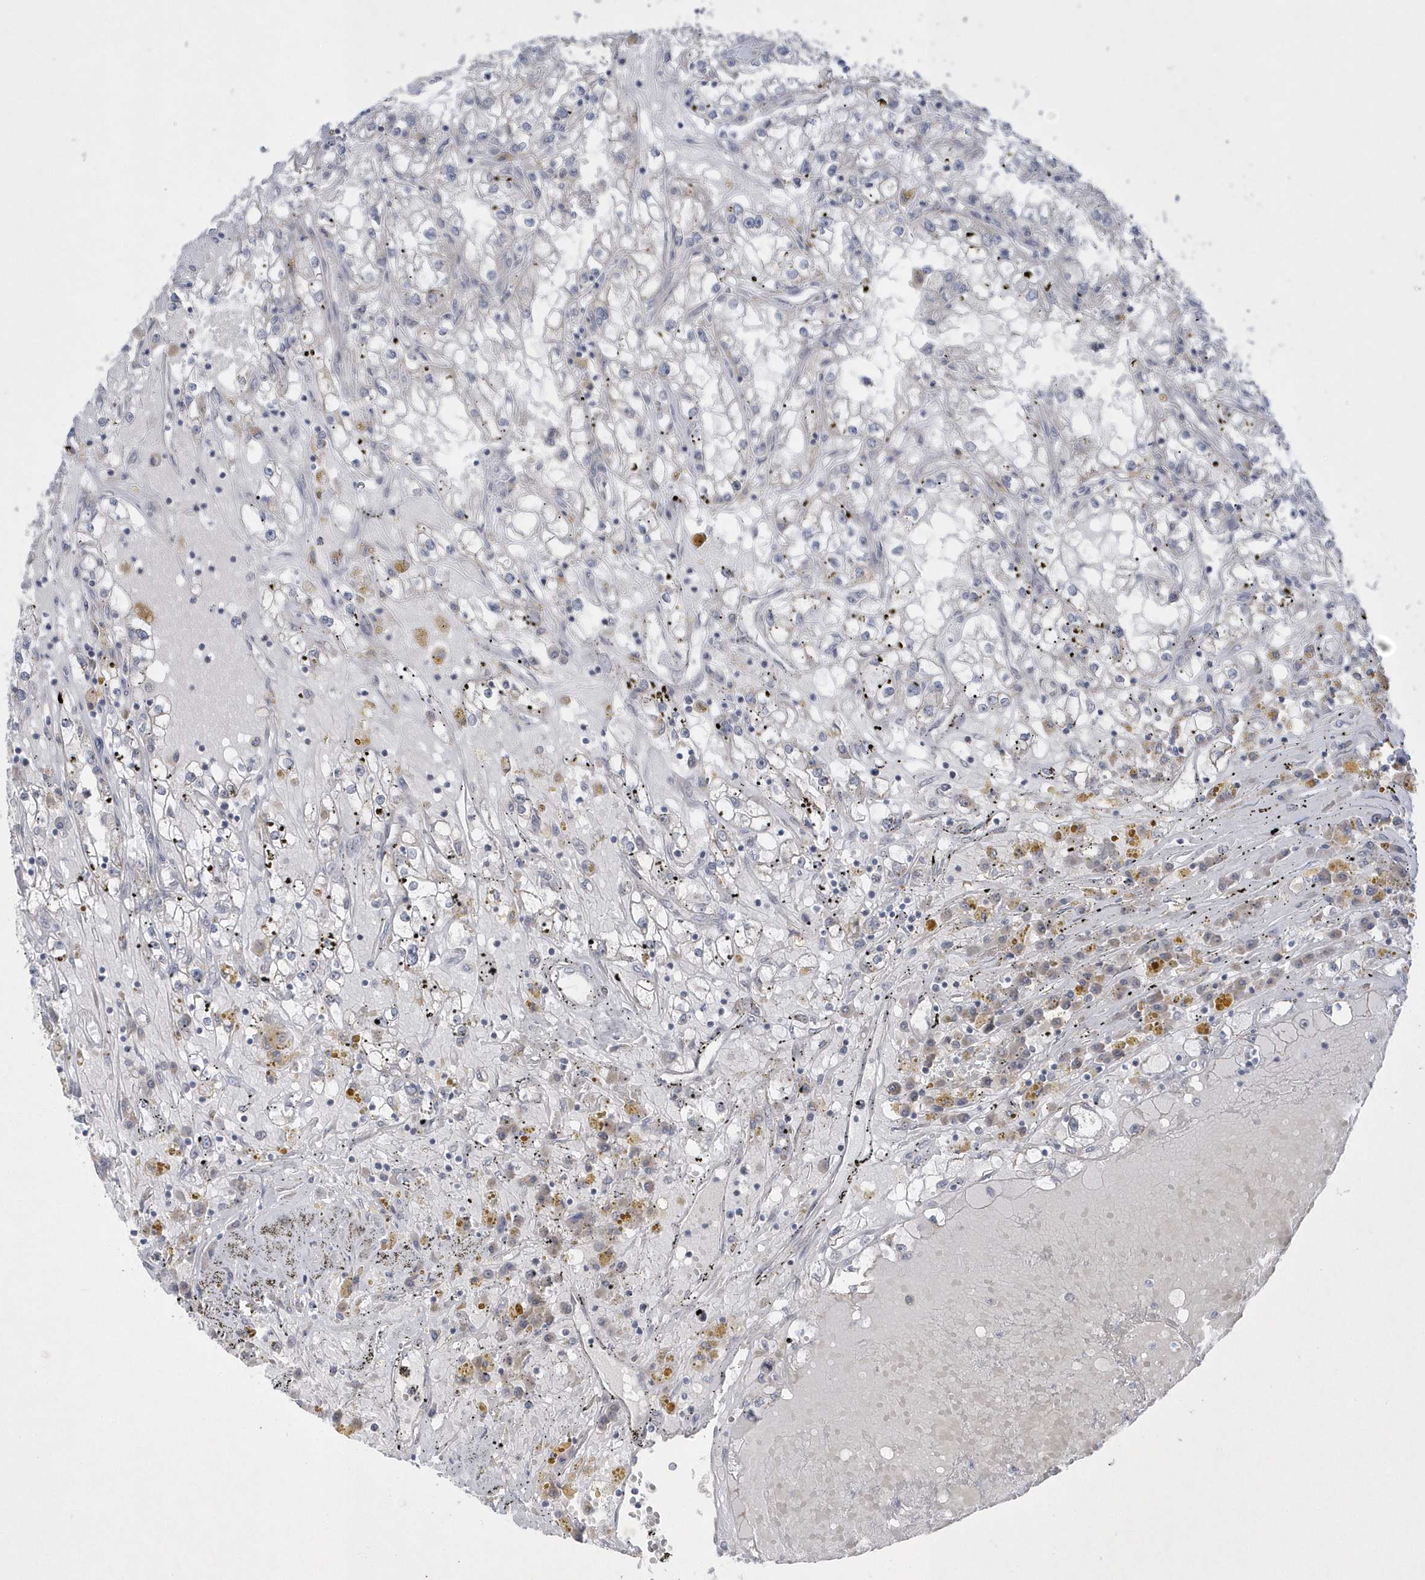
{"staining": {"intensity": "negative", "quantity": "none", "location": "none"}, "tissue": "renal cancer", "cell_type": "Tumor cells", "image_type": "cancer", "snomed": [{"axis": "morphology", "description": "Adenocarcinoma, NOS"}, {"axis": "topography", "description": "Kidney"}], "caption": "Tumor cells are negative for protein expression in human renal cancer (adenocarcinoma).", "gene": "ZC3H12D", "patient": {"sex": "male", "age": 56}}